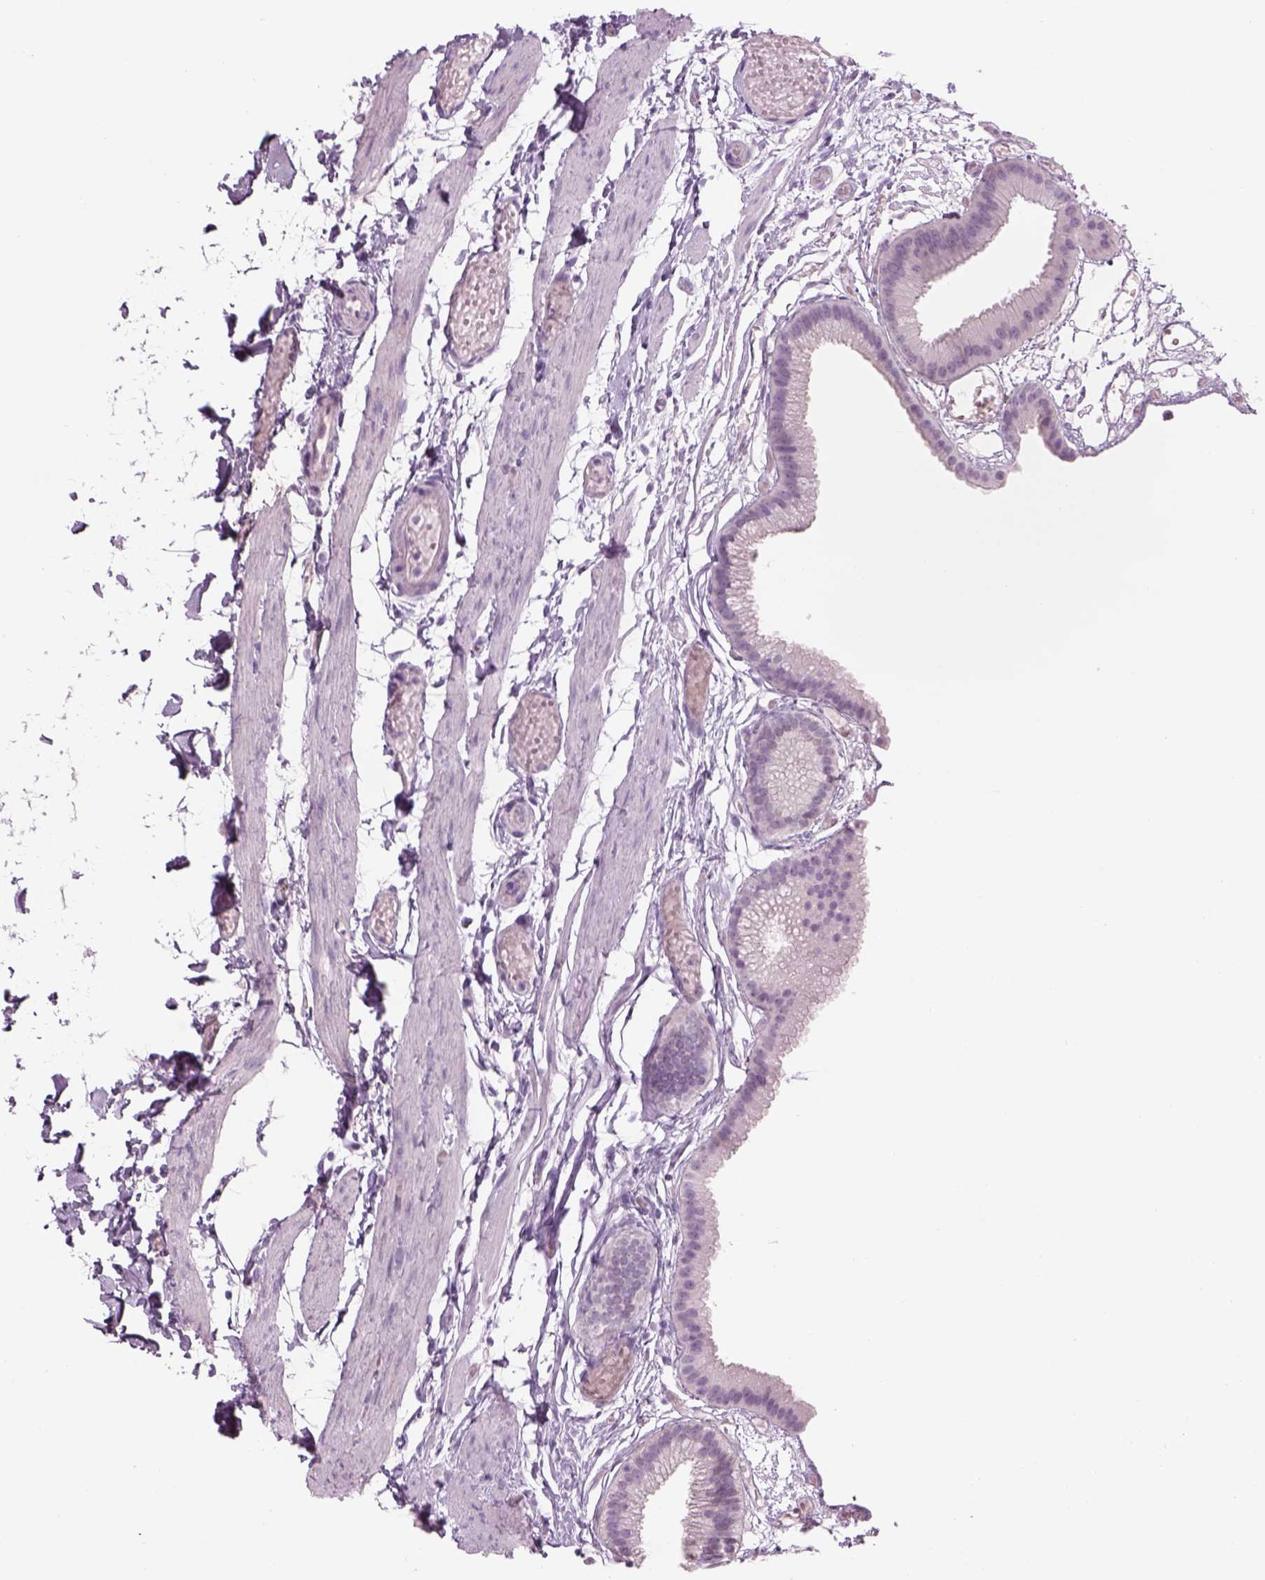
{"staining": {"intensity": "negative", "quantity": "none", "location": "none"}, "tissue": "gallbladder", "cell_type": "Glandular cells", "image_type": "normal", "snomed": [{"axis": "morphology", "description": "Normal tissue, NOS"}, {"axis": "topography", "description": "Gallbladder"}], "caption": "Gallbladder stained for a protein using immunohistochemistry reveals no staining glandular cells.", "gene": "GAS2L2", "patient": {"sex": "female", "age": 45}}